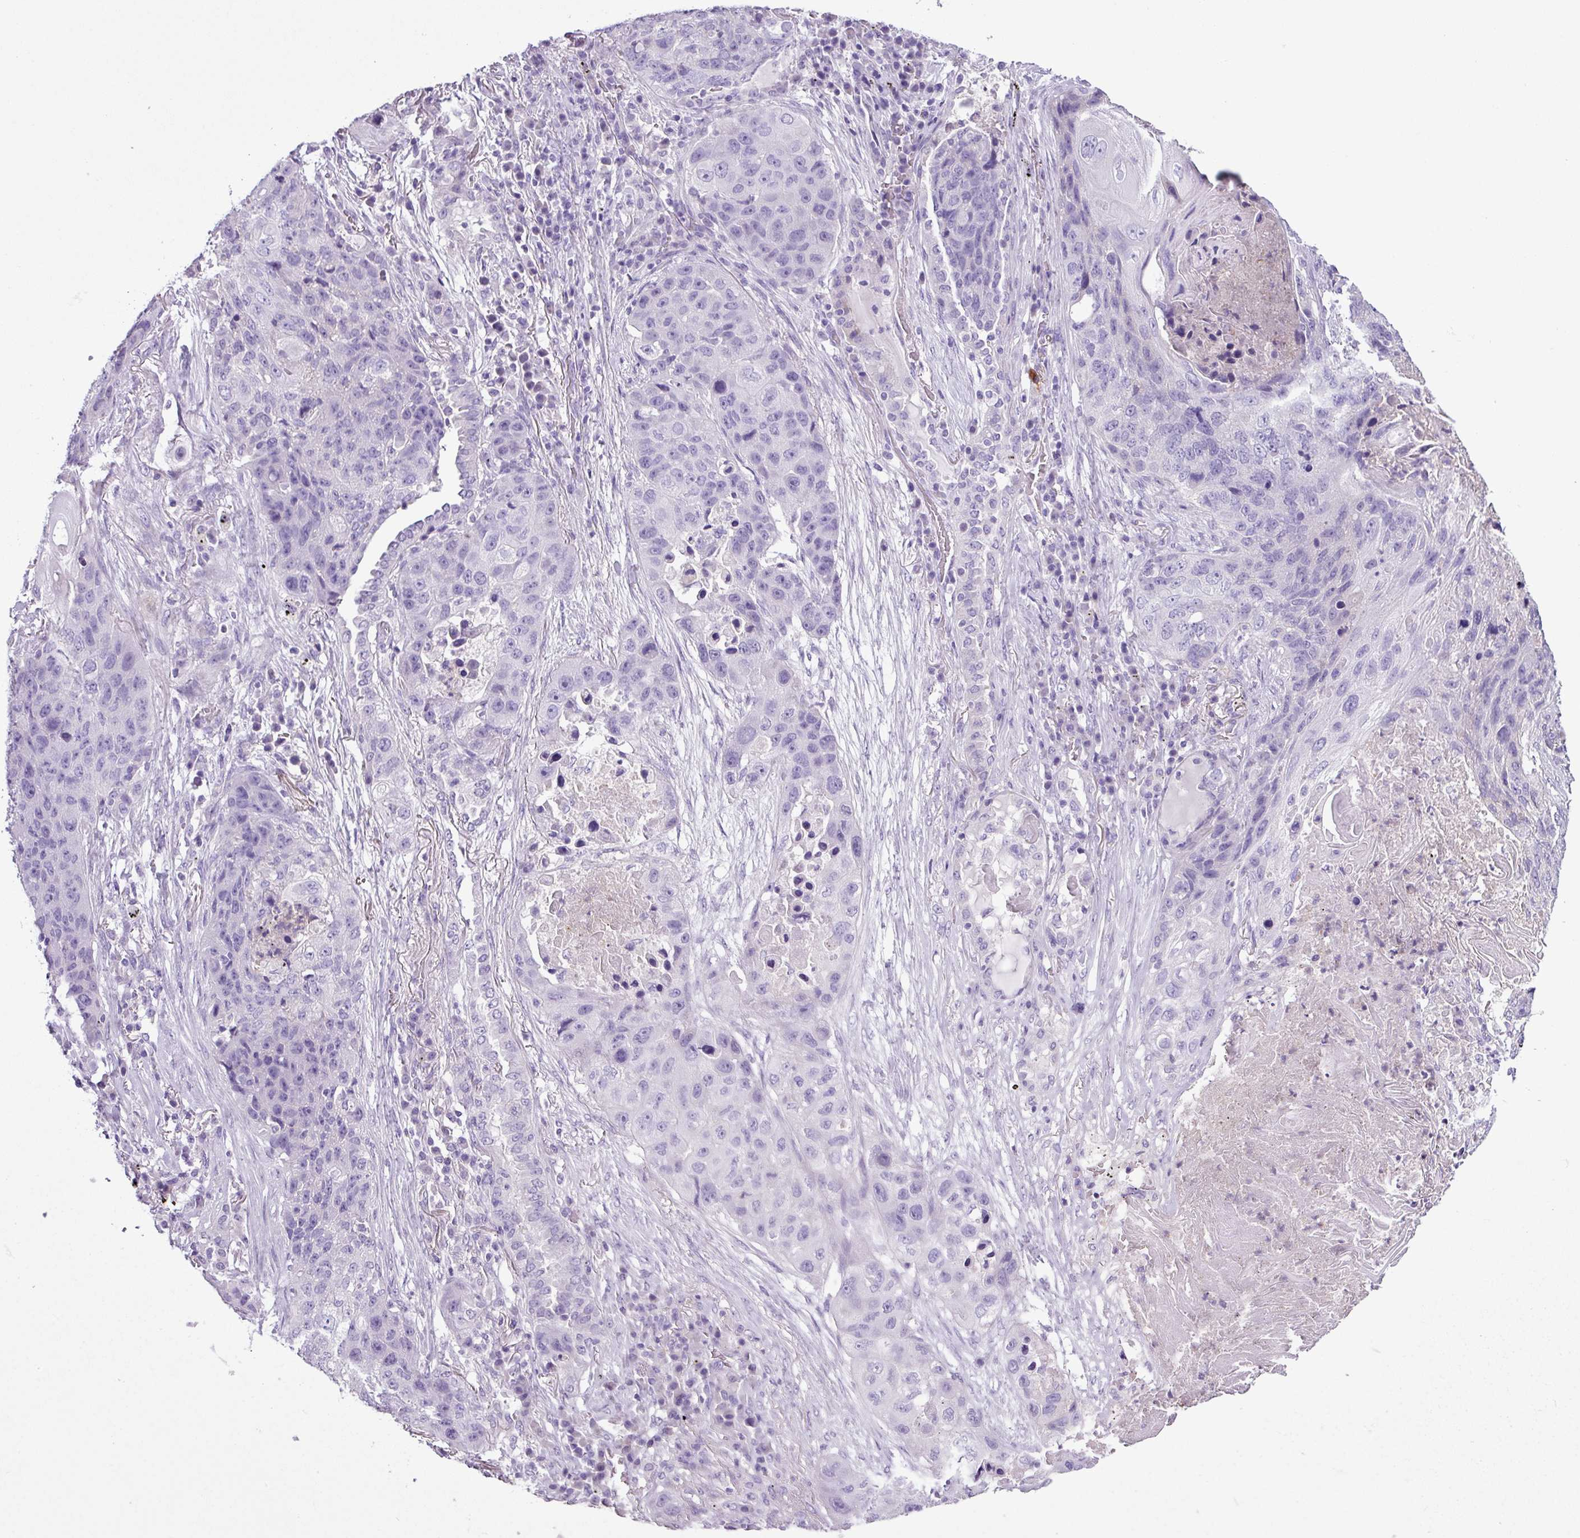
{"staining": {"intensity": "negative", "quantity": "none", "location": "none"}, "tissue": "lung cancer", "cell_type": "Tumor cells", "image_type": "cancer", "snomed": [{"axis": "morphology", "description": "Squamous cell carcinoma, NOS"}, {"axis": "topography", "description": "Lung"}], "caption": "Immunohistochemistry (IHC) of human lung cancer shows no expression in tumor cells.", "gene": "CYSTM1", "patient": {"sex": "female", "age": 63}}